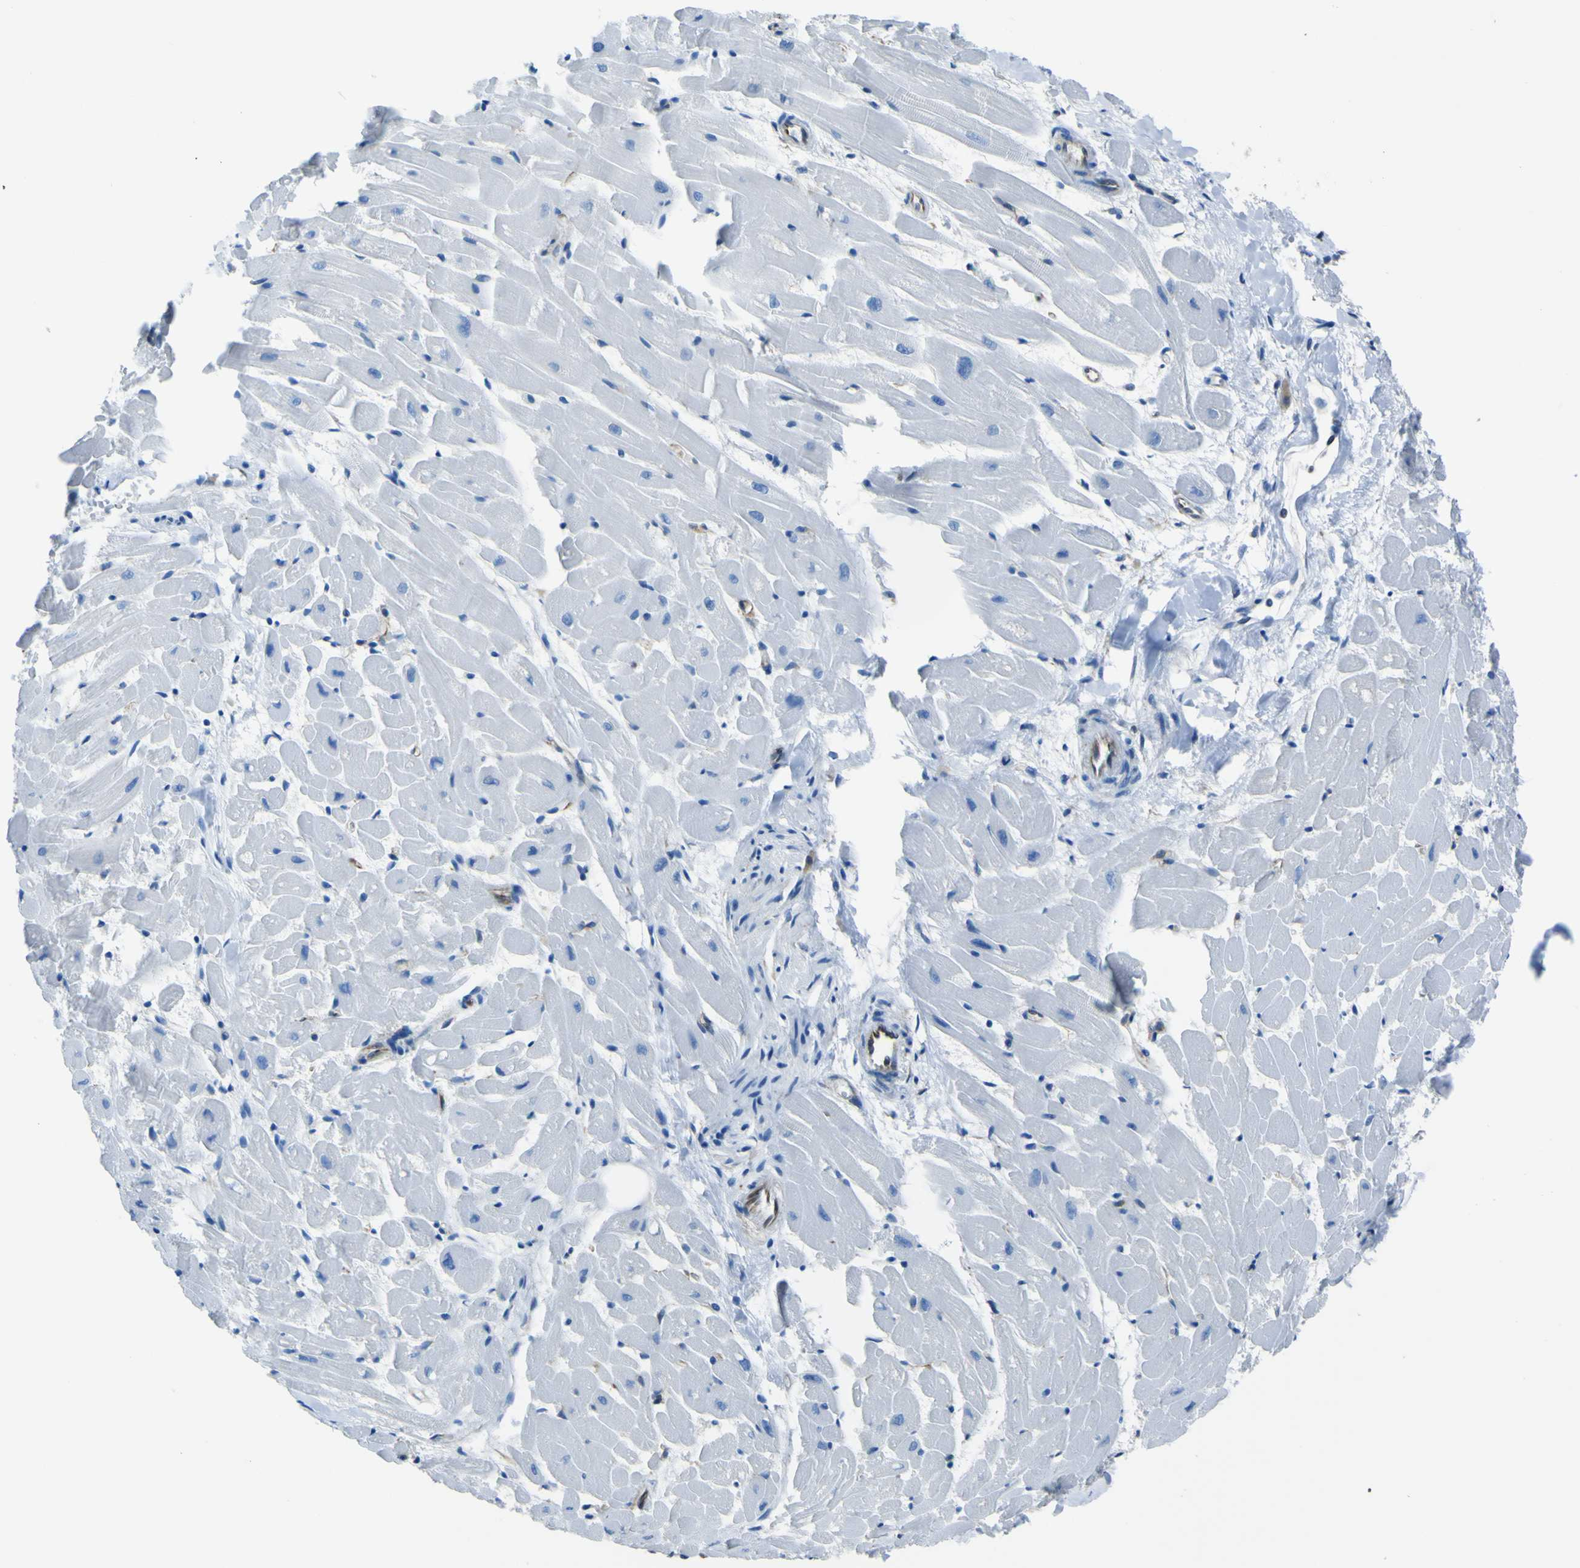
{"staining": {"intensity": "negative", "quantity": "none", "location": "none"}, "tissue": "heart muscle", "cell_type": "Cardiomyocytes", "image_type": "normal", "snomed": [{"axis": "morphology", "description": "Normal tissue, NOS"}, {"axis": "topography", "description": "Heart"}], "caption": "The image displays no significant staining in cardiomyocytes of heart muscle. (DAB (3,3'-diaminobenzidine) immunohistochemistry (IHC), high magnification).", "gene": "STIM1", "patient": {"sex": "female", "age": 19}}